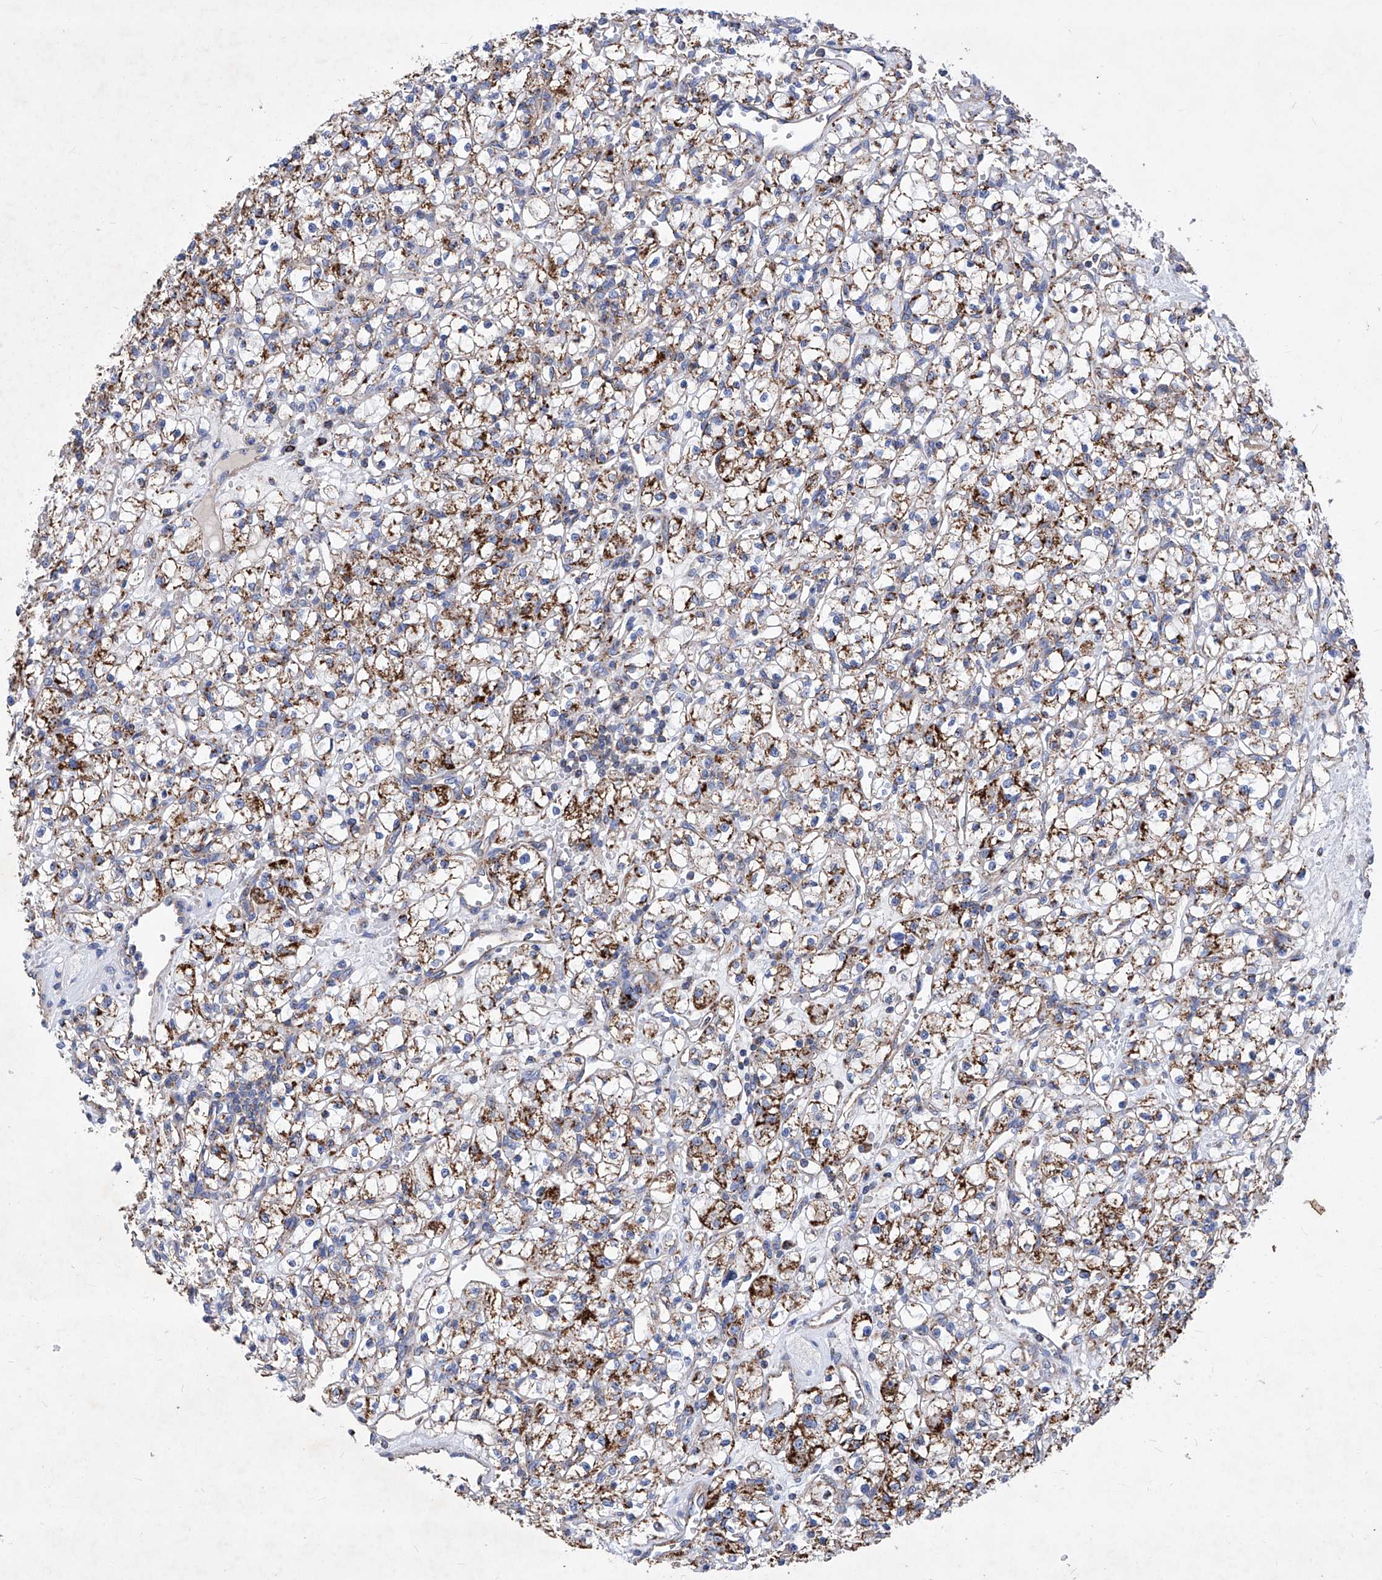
{"staining": {"intensity": "strong", "quantity": "25%-75%", "location": "cytoplasmic/membranous"}, "tissue": "renal cancer", "cell_type": "Tumor cells", "image_type": "cancer", "snomed": [{"axis": "morphology", "description": "Adenocarcinoma, NOS"}, {"axis": "topography", "description": "Kidney"}], "caption": "Immunohistochemistry micrograph of renal cancer stained for a protein (brown), which reveals high levels of strong cytoplasmic/membranous expression in approximately 25%-75% of tumor cells.", "gene": "HRNR", "patient": {"sex": "female", "age": 59}}